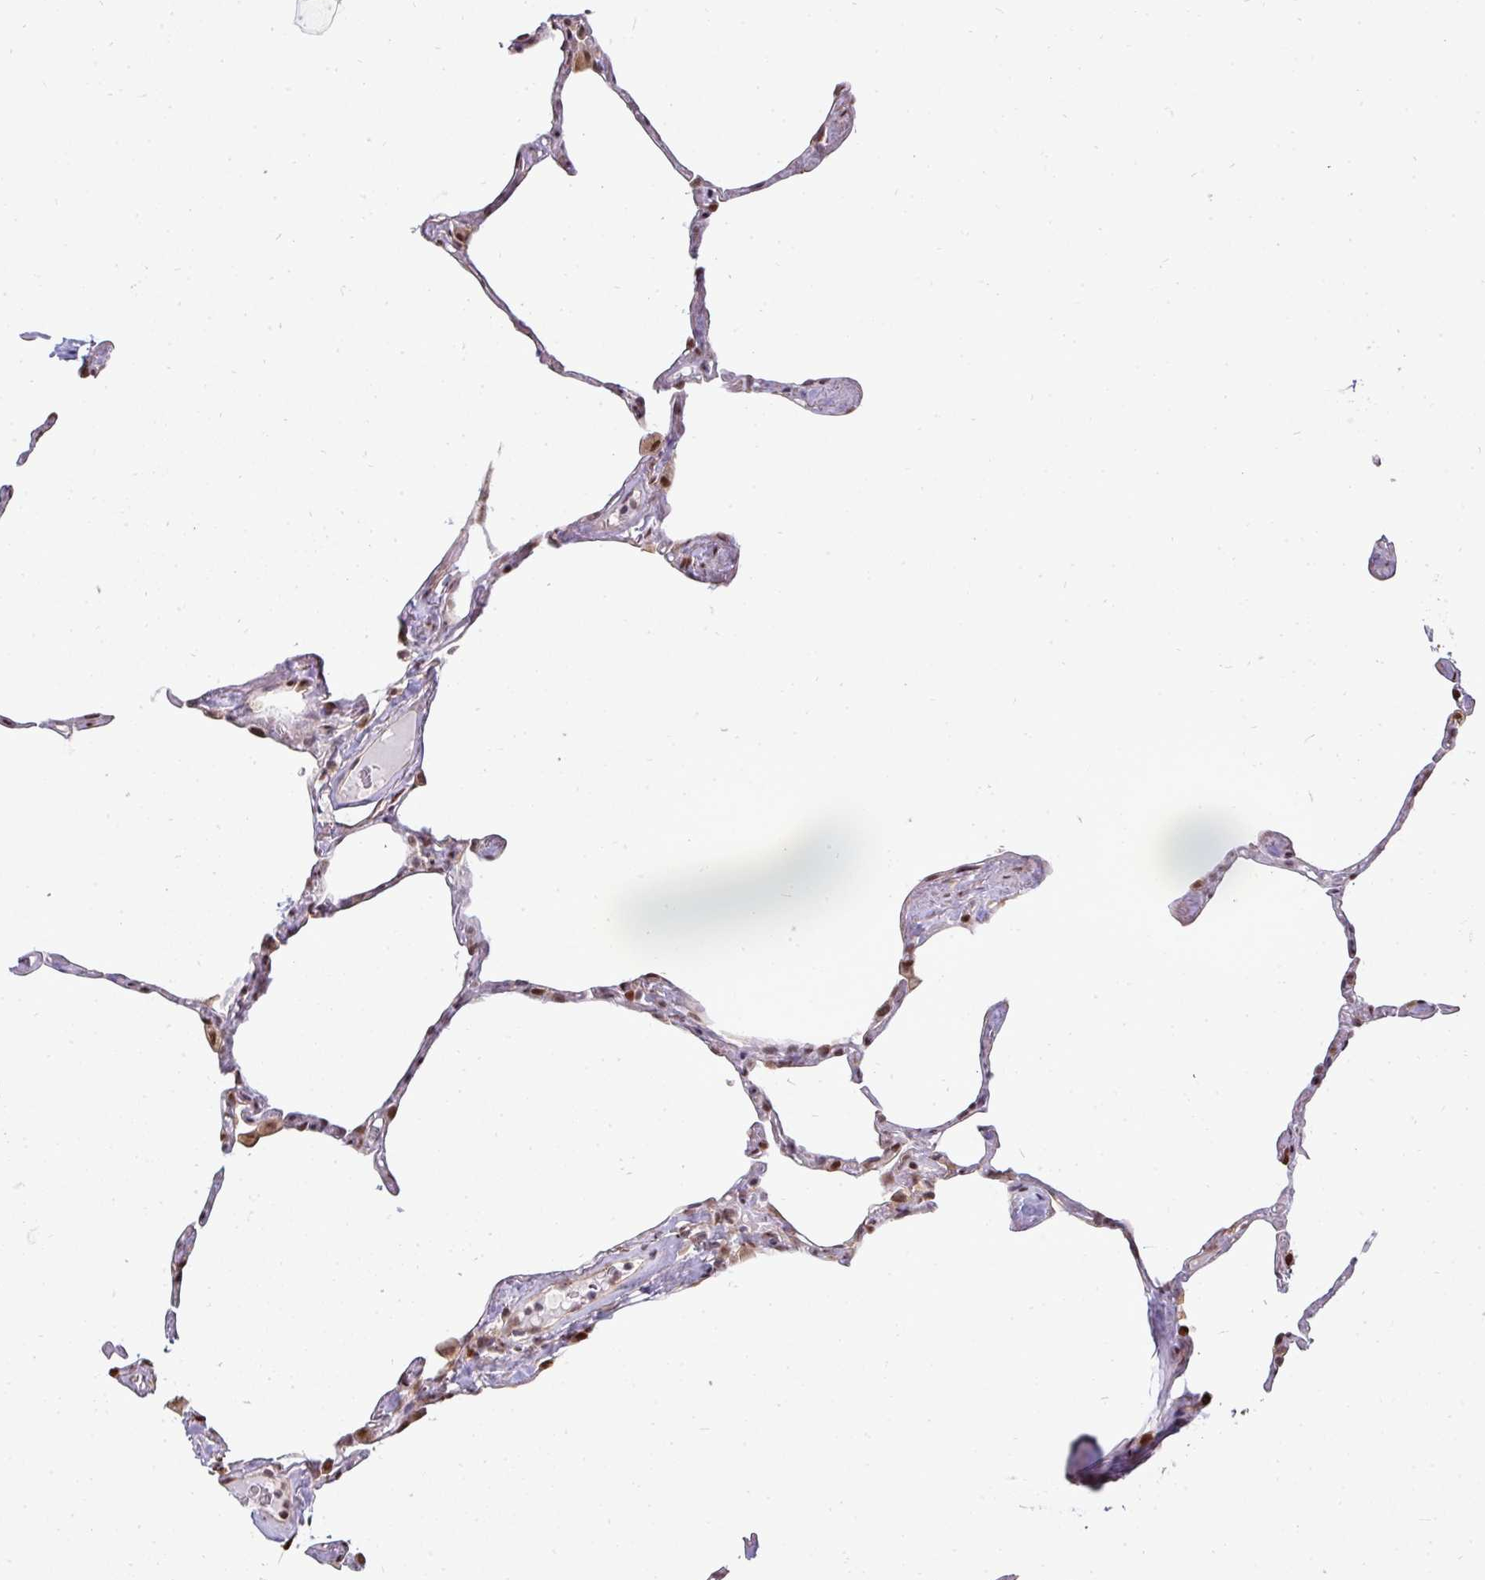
{"staining": {"intensity": "moderate", "quantity": "25%-75%", "location": "cytoplasmic/membranous,nuclear"}, "tissue": "lung", "cell_type": "Alveolar cells", "image_type": "normal", "snomed": [{"axis": "morphology", "description": "Normal tissue, NOS"}, {"axis": "topography", "description": "Lung"}], "caption": "IHC (DAB) staining of unremarkable human lung displays moderate cytoplasmic/membranous,nuclear protein staining in about 25%-75% of alveolar cells. Immunohistochemistry (ihc) stains the protein of interest in brown and the nuclei are stained blue.", "gene": "MAZ", "patient": {"sex": "male", "age": 65}}